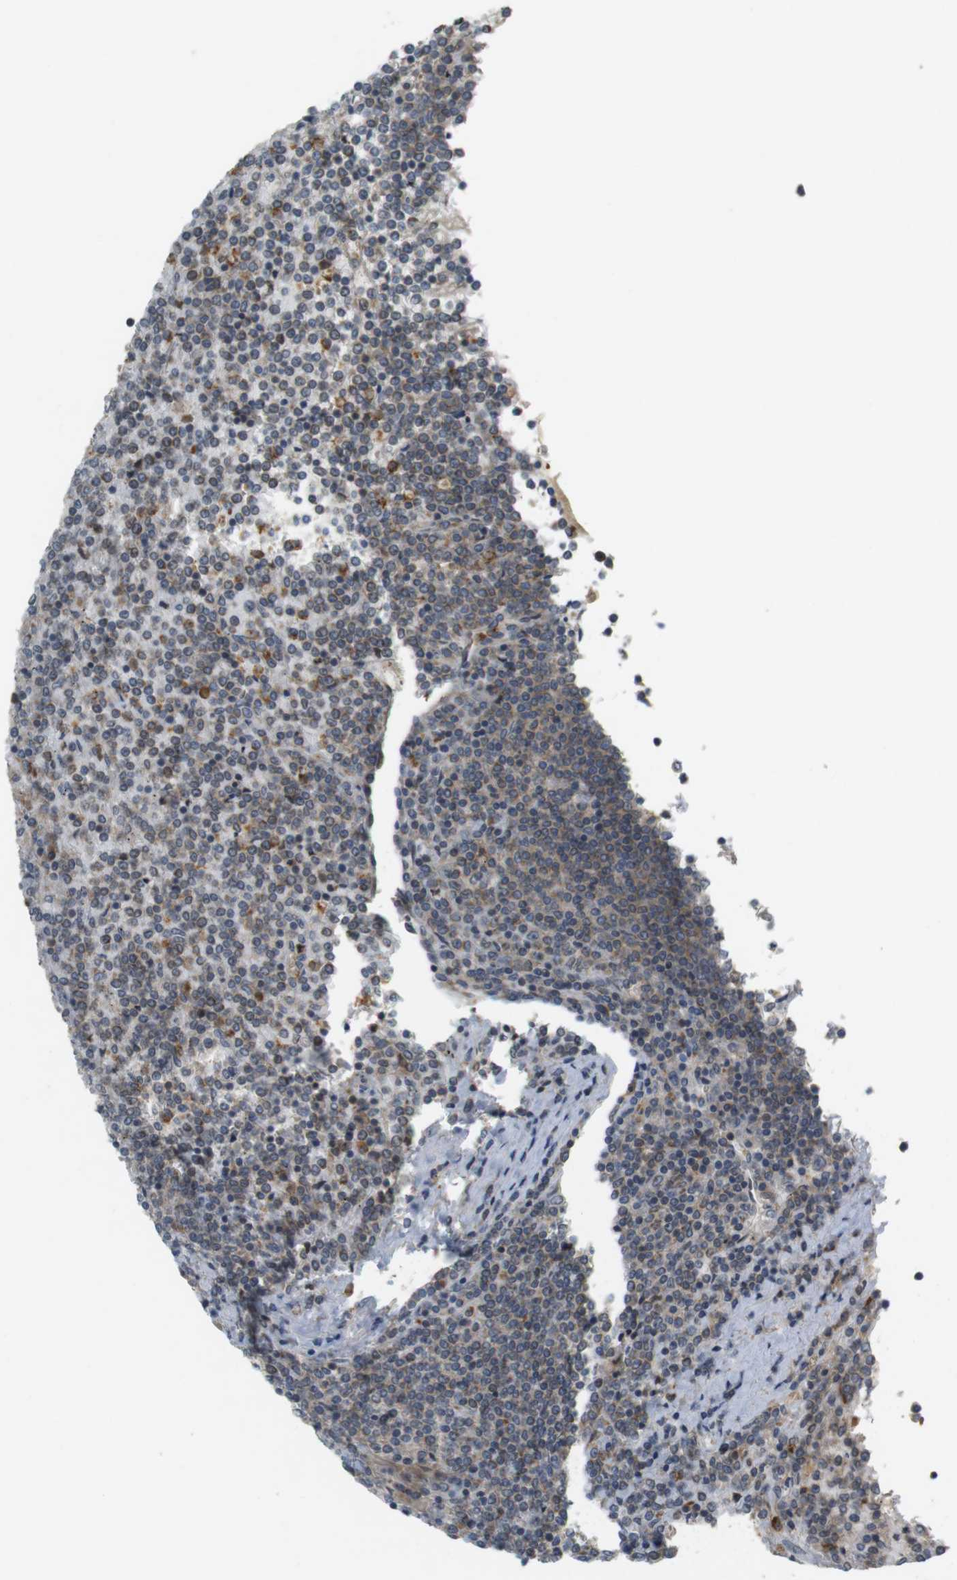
{"staining": {"intensity": "moderate", "quantity": "<25%", "location": "cytoplasmic/membranous"}, "tissue": "lymphoma", "cell_type": "Tumor cells", "image_type": "cancer", "snomed": [{"axis": "morphology", "description": "Malignant lymphoma, non-Hodgkin's type, Low grade"}, {"axis": "topography", "description": "Spleen"}], "caption": "Protein expression analysis of lymphoma reveals moderate cytoplasmic/membranous positivity in about <25% of tumor cells. The staining was performed using DAB to visualize the protein expression in brown, while the nuclei were stained in blue with hematoxylin (Magnification: 20x).", "gene": "TMX3", "patient": {"sex": "female", "age": 19}}